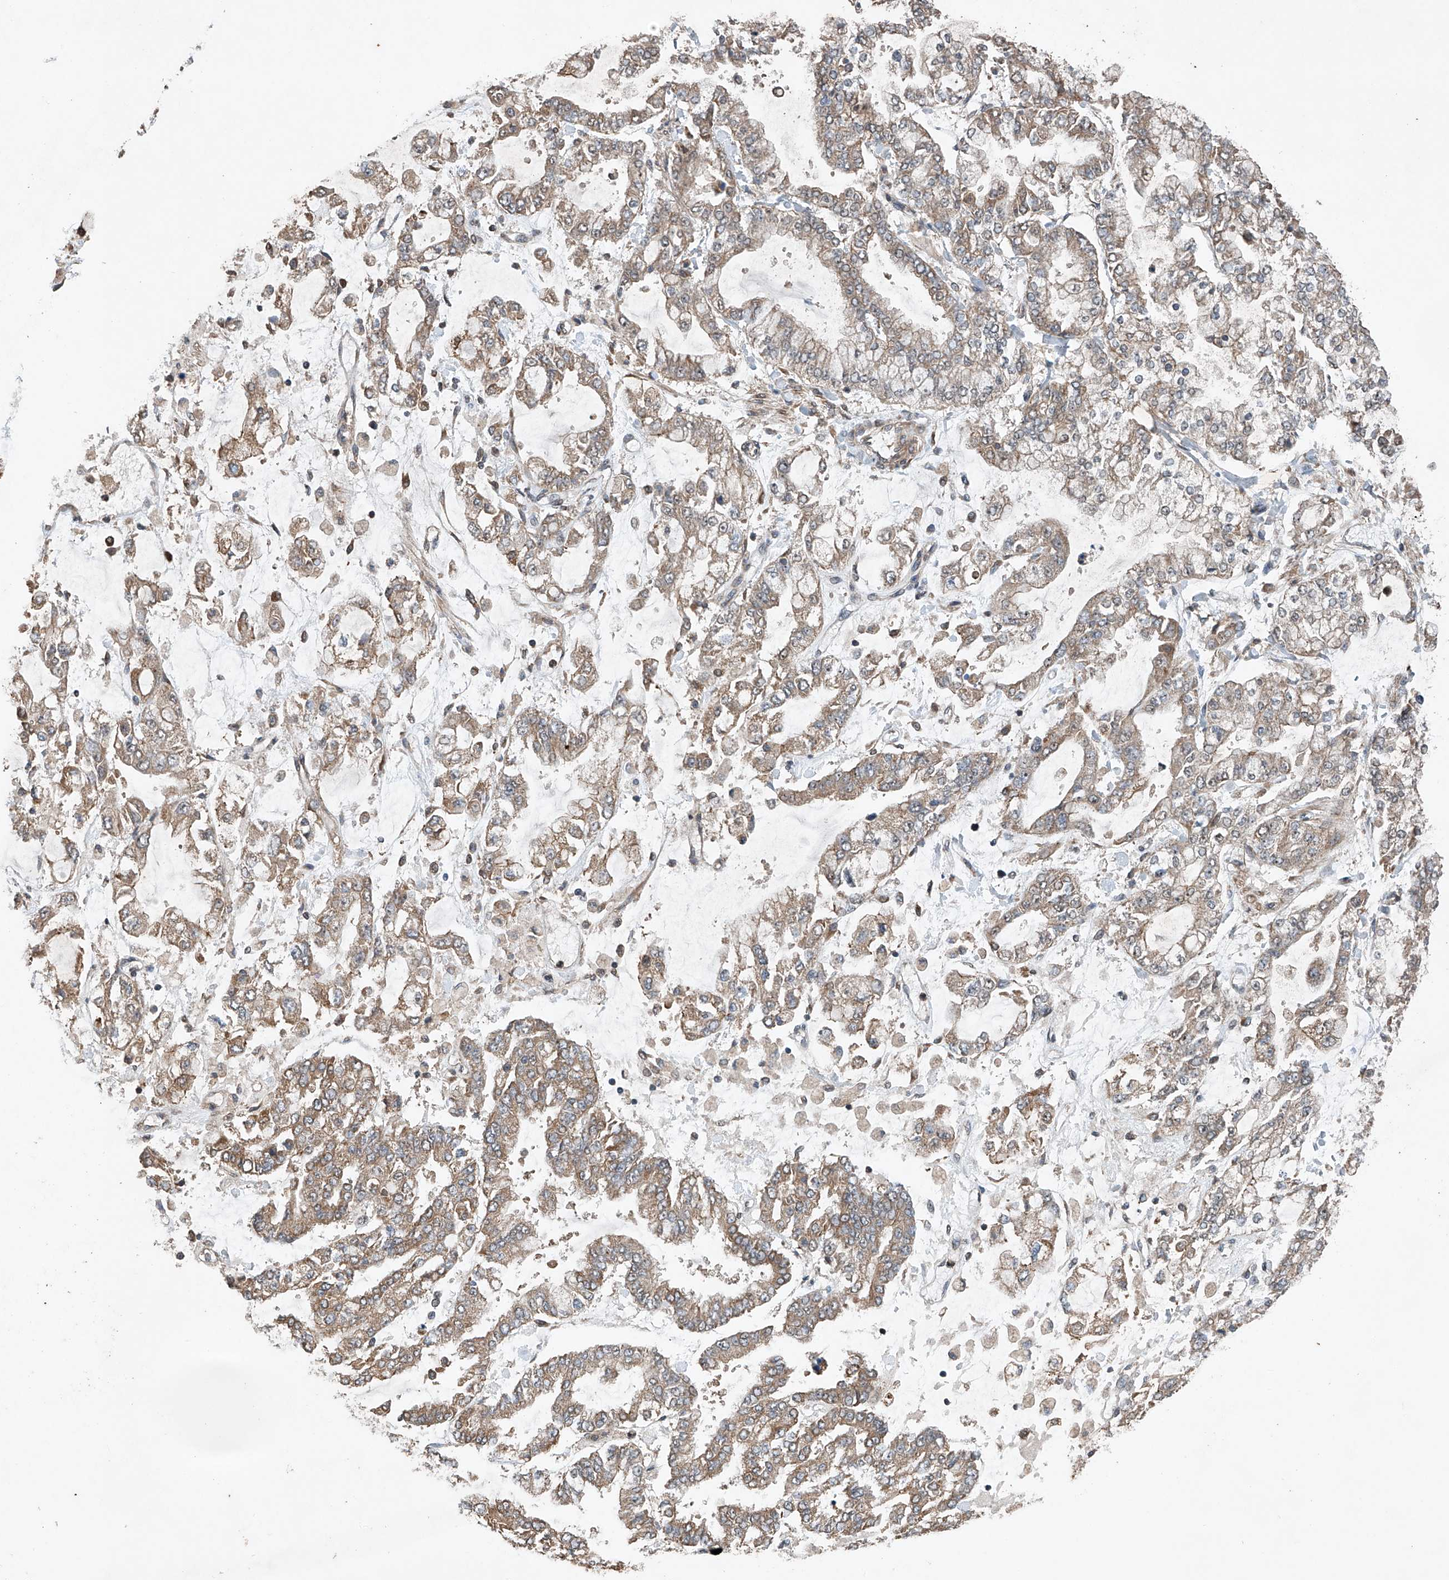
{"staining": {"intensity": "weak", "quantity": ">75%", "location": "cytoplasmic/membranous"}, "tissue": "stomach cancer", "cell_type": "Tumor cells", "image_type": "cancer", "snomed": [{"axis": "morphology", "description": "Normal tissue, NOS"}, {"axis": "morphology", "description": "Adenocarcinoma, NOS"}, {"axis": "topography", "description": "Stomach, upper"}, {"axis": "topography", "description": "Stomach"}], "caption": "A brown stain labels weak cytoplasmic/membranous positivity of a protein in human stomach cancer tumor cells. (DAB IHC, brown staining for protein, blue staining for nuclei).", "gene": "CEP85L", "patient": {"sex": "male", "age": 76}}